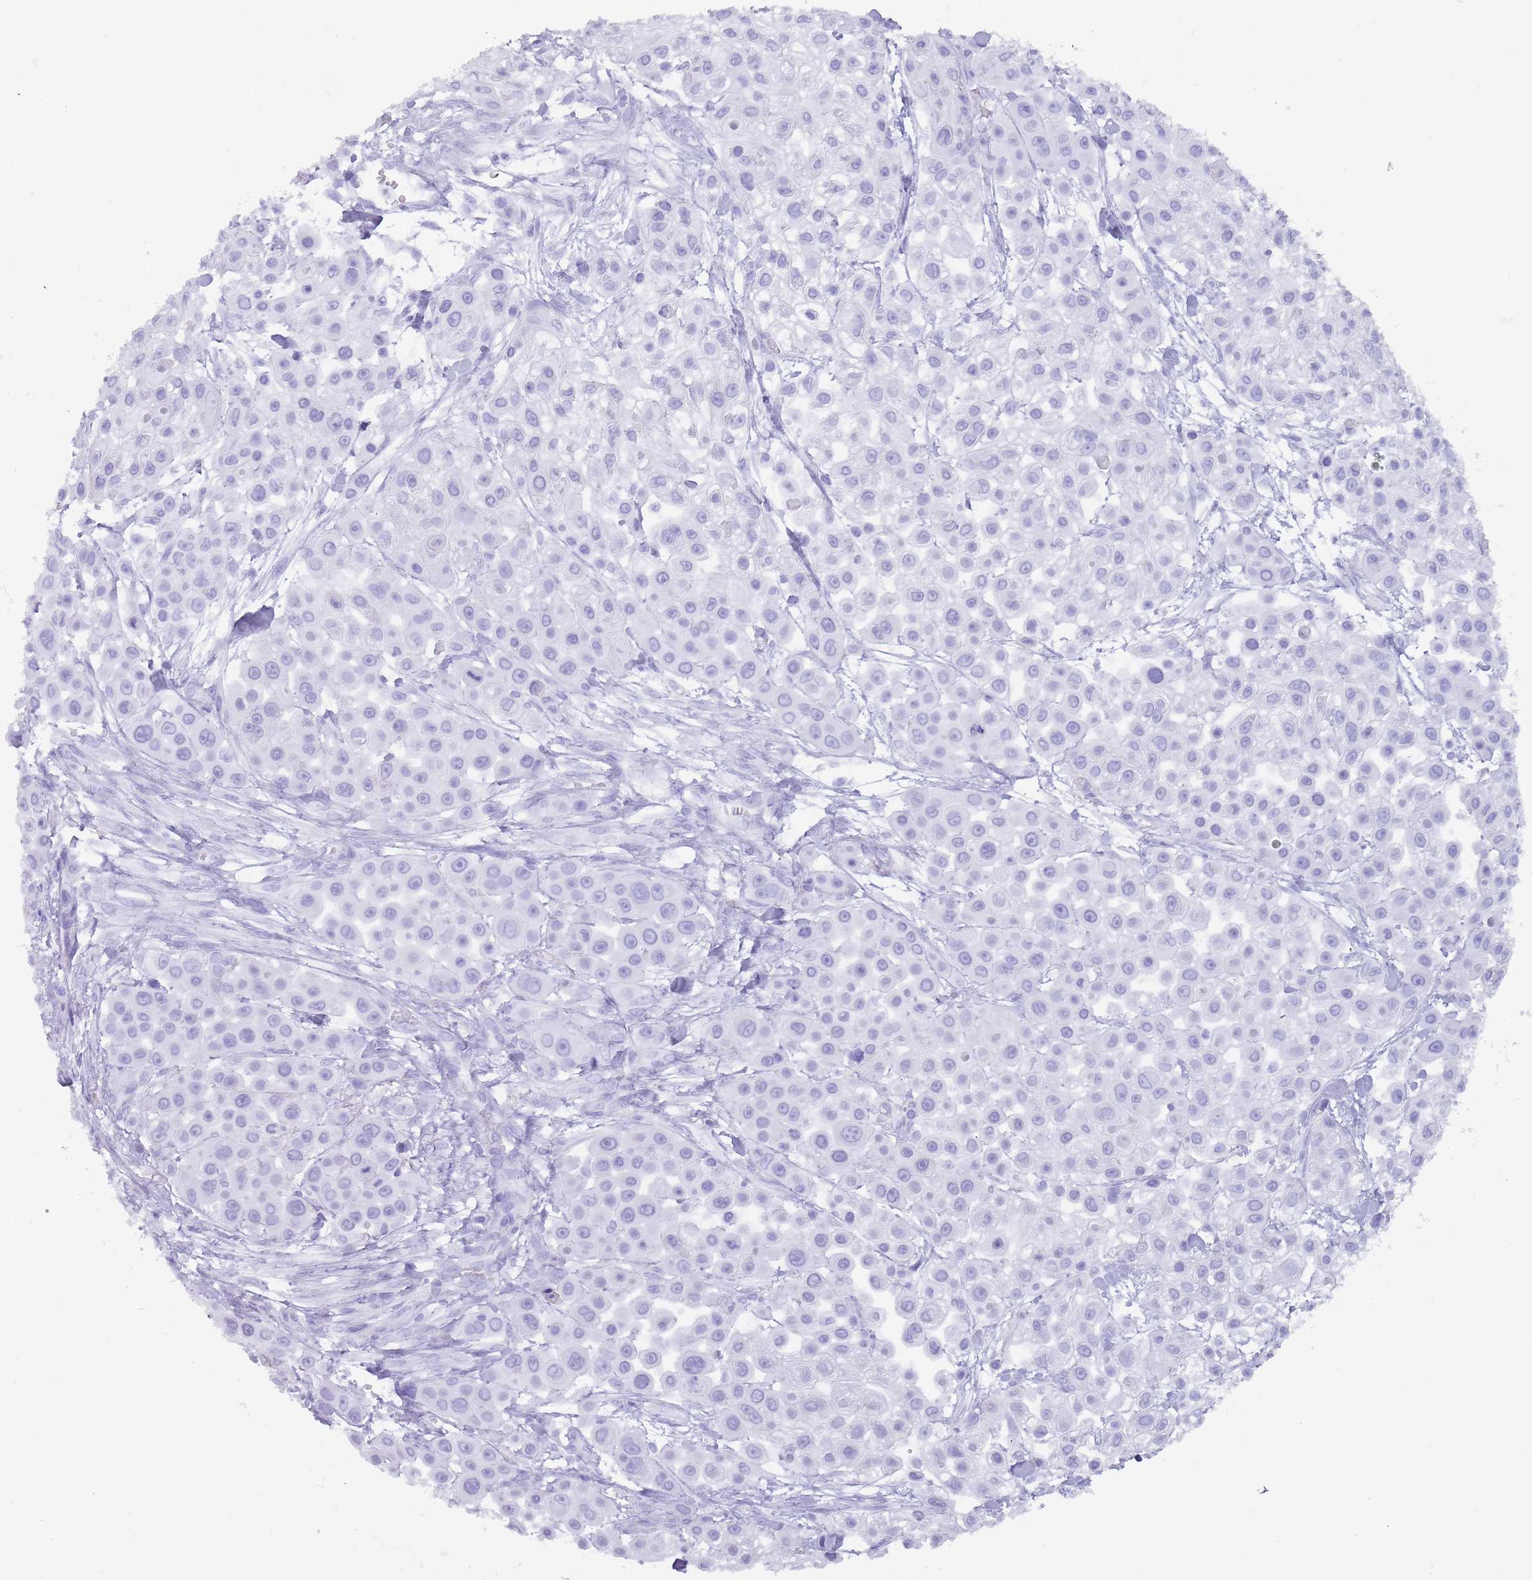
{"staining": {"intensity": "moderate", "quantity": "25%-75%", "location": "nuclear"}, "tissue": "skin cancer", "cell_type": "Tumor cells", "image_type": "cancer", "snomed": [{"axis": "morphology", "description": "Squamous cell carcinoma, NOS"}, {"axis": "topography", "description": "Skin"}], "caption": "Protein analysis of squamous cell carcinoma (skin) tissue shows moderate nuclear positivity in about 25%-75% of tumor cells.", "gene": "HDAC8", "patient": {"sex": "male", "age": 67}}